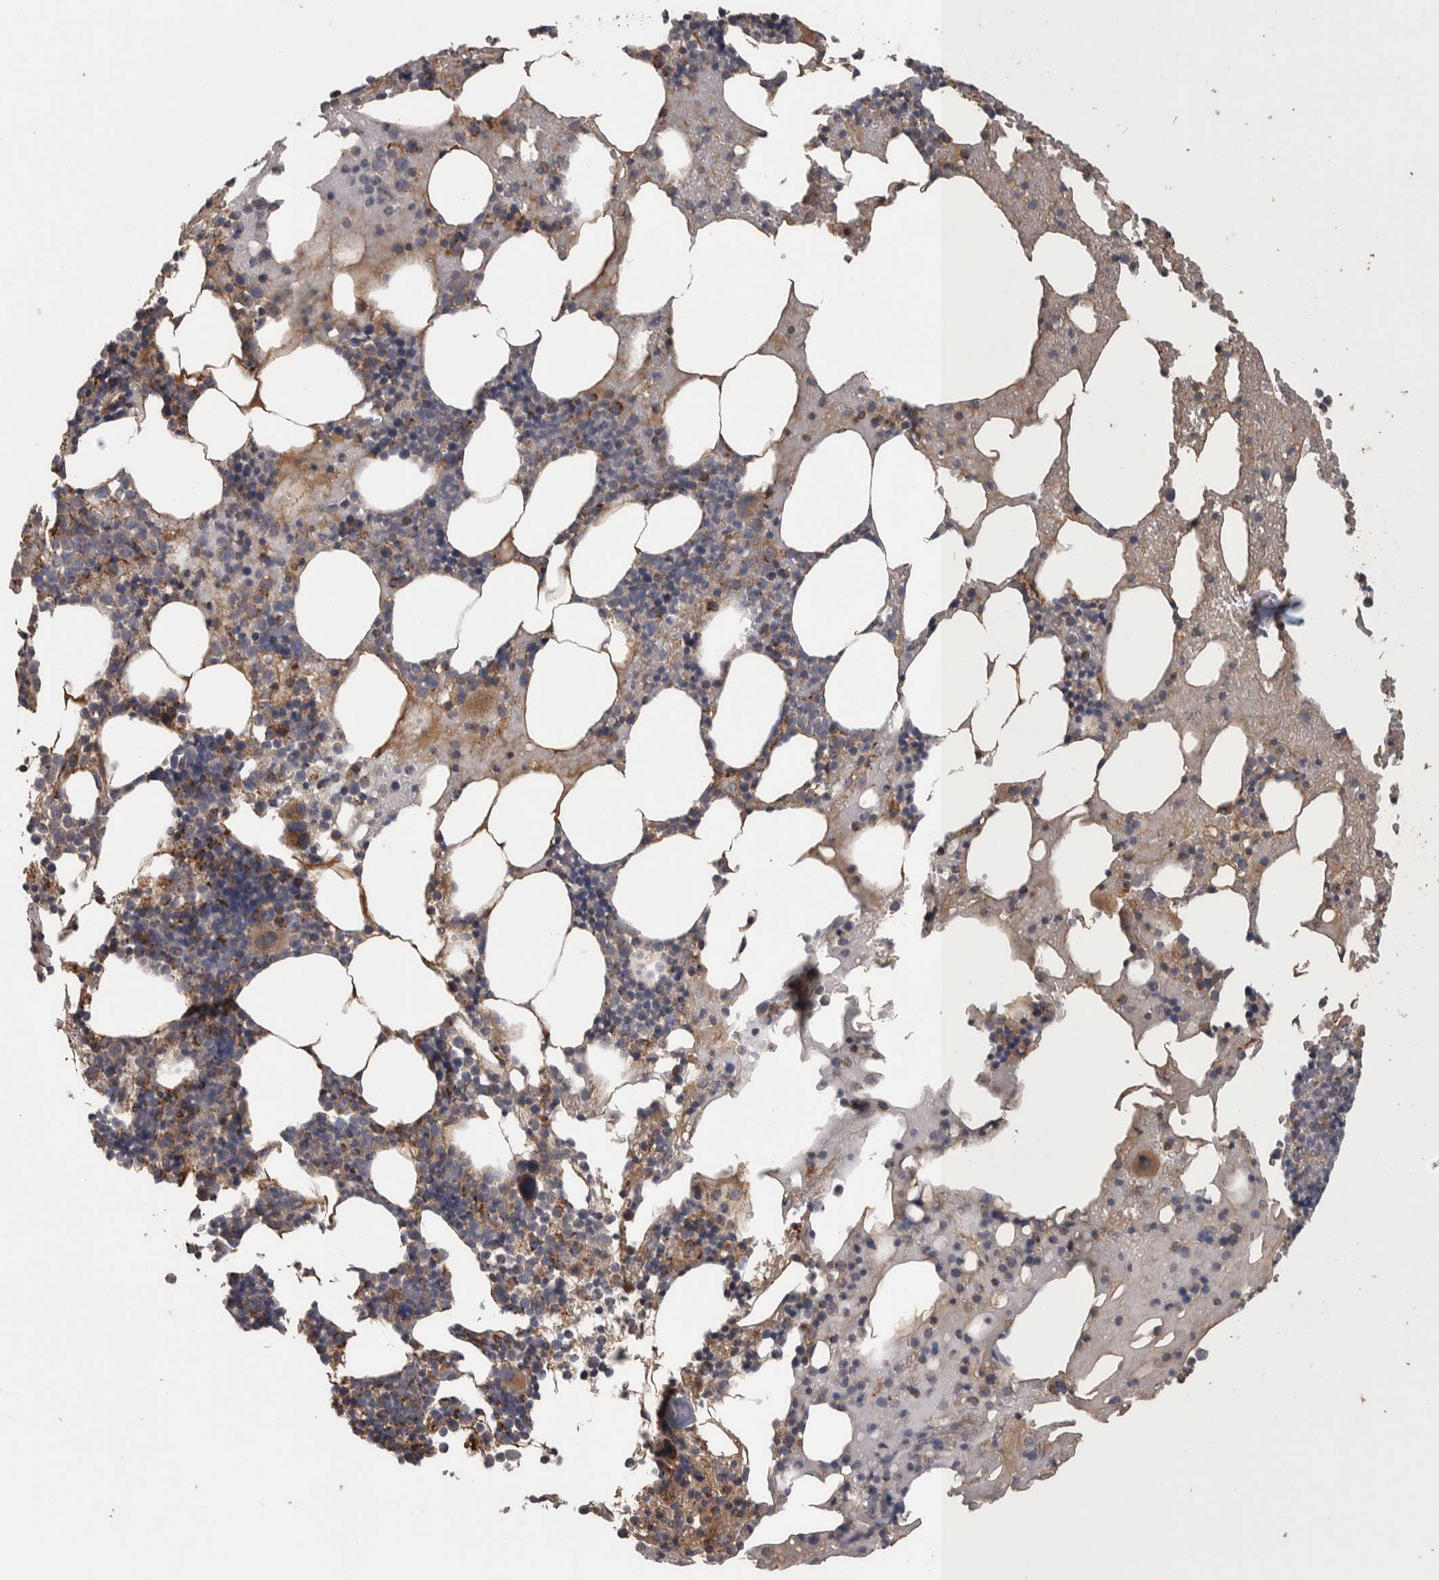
{"staining": {"intensity": "moderate", "quantity": "25%-75%", "location": "cytoplasmic/membranous"}, "tissue": "bone marrow", "cell_type": "Hematopoietic cells", "image_type": "normal", "snomed": [{"axis": "morphology", "description": "Normal tissue, NOS"}, {"axis": "morphology", "description": "Inflammation, NOS"}, {"axis": "topography", "description": "Bone marrow"}], "caption": "An image showing moderate cytoplasmic/membranous positivity in approximately 25%-75% of hematopoietic cells in unremarkable bone marrow, as visualized by brown immunohistochemical staining.", "gene": "SCO1", "patient": {"sex": "male", "age": 68}}